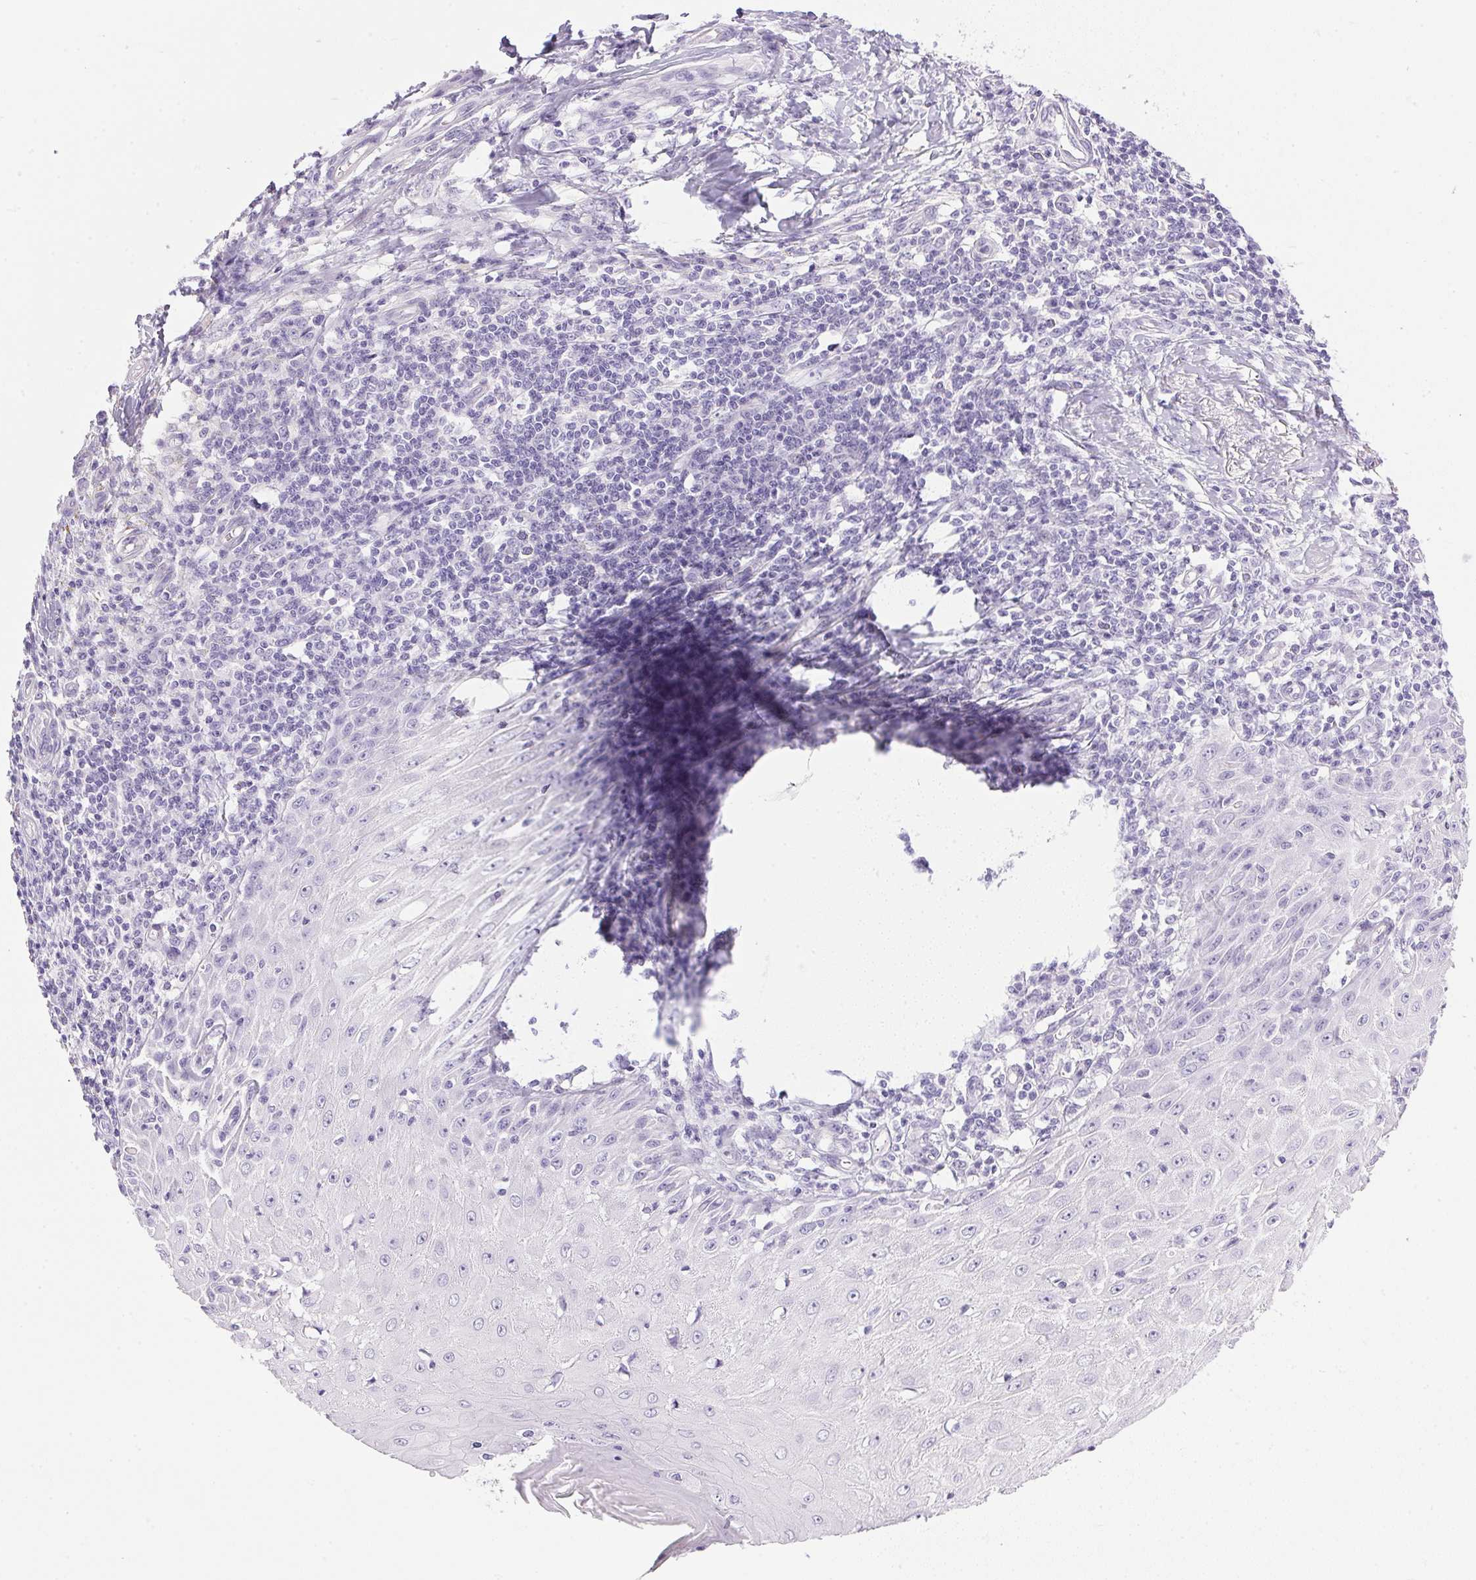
{"staining": {"intensity": "negative", "quantity": "none", "location": "none"}, "tissue": "skin cancer", "cell_type": "Tumor cells", "image_type": "cancer", "snomed": [{"axis": "morphology", "description": "Squamous cell carcinoma, NOS"}, {"axis": "topography", "description": "Skin"}], "caption": "Protein analysis of skin cancer (squamous cell carcinoma) demonstrates no significant positivity in tumor cells.", "gene": "ATP6V0A4", "patient": {"sex": "female", "age": 73}}